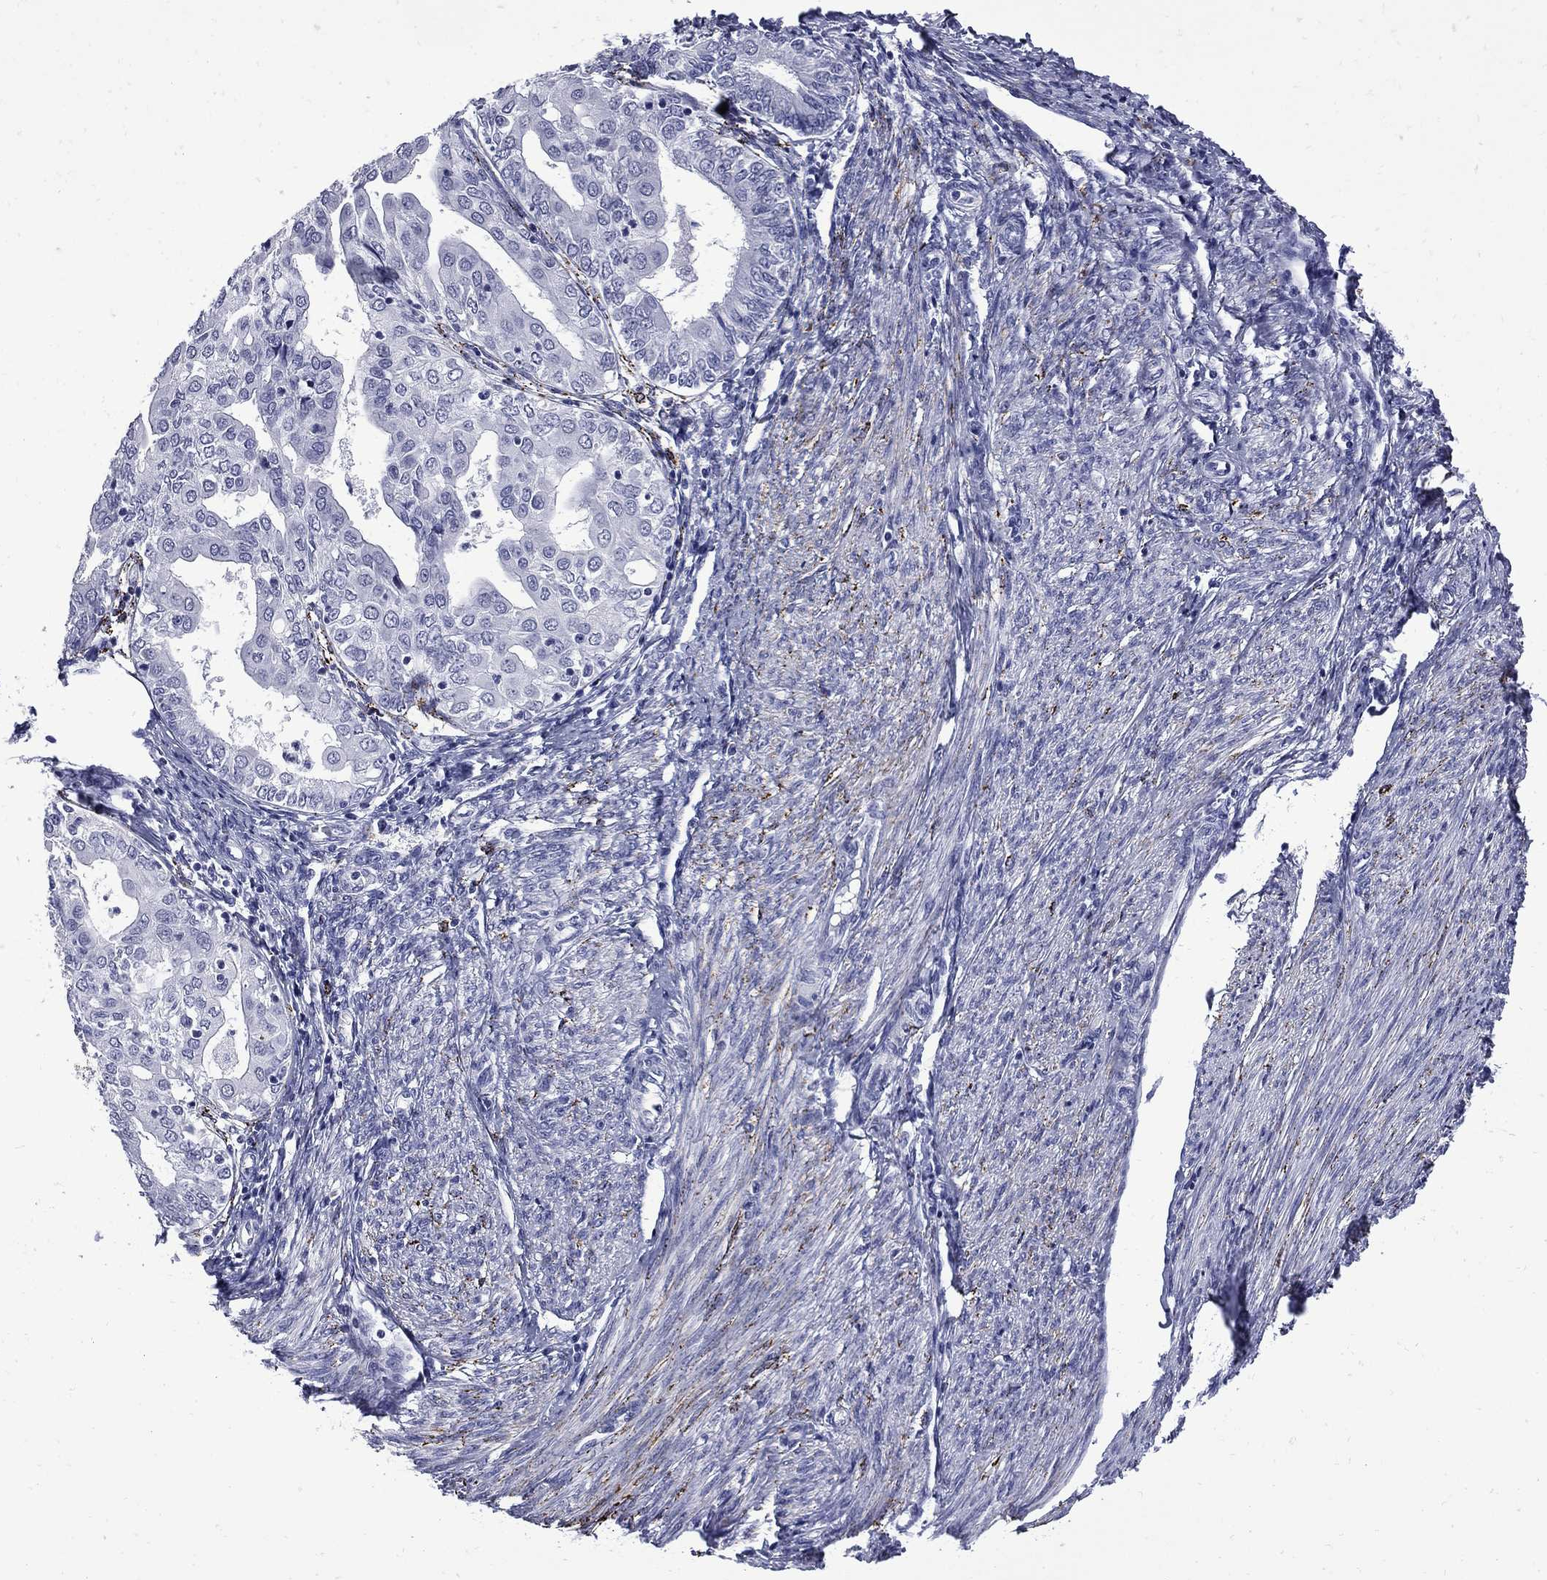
{"staining": {"intensity": "negative", "quantity": "none", "location": "none"}, "tissue": "endometrial cancer", "cell_type": "Tumor cells", "image_type": "cancer", "snomed": [{"axis": "morphology", "description": "Adenocarcinoma, NOS"}, {"axis": "topography", "description": "Endometrium"}], "caption": "IHC photomicrograph of neoplastic tissue: human endometrial cancer stained with DAB (3,3'-diaminobenzidine) reveals no significant protein positivity in tumor cells.", "gene": "MGARP", "patient": {"sex": "female", "age": 68}}